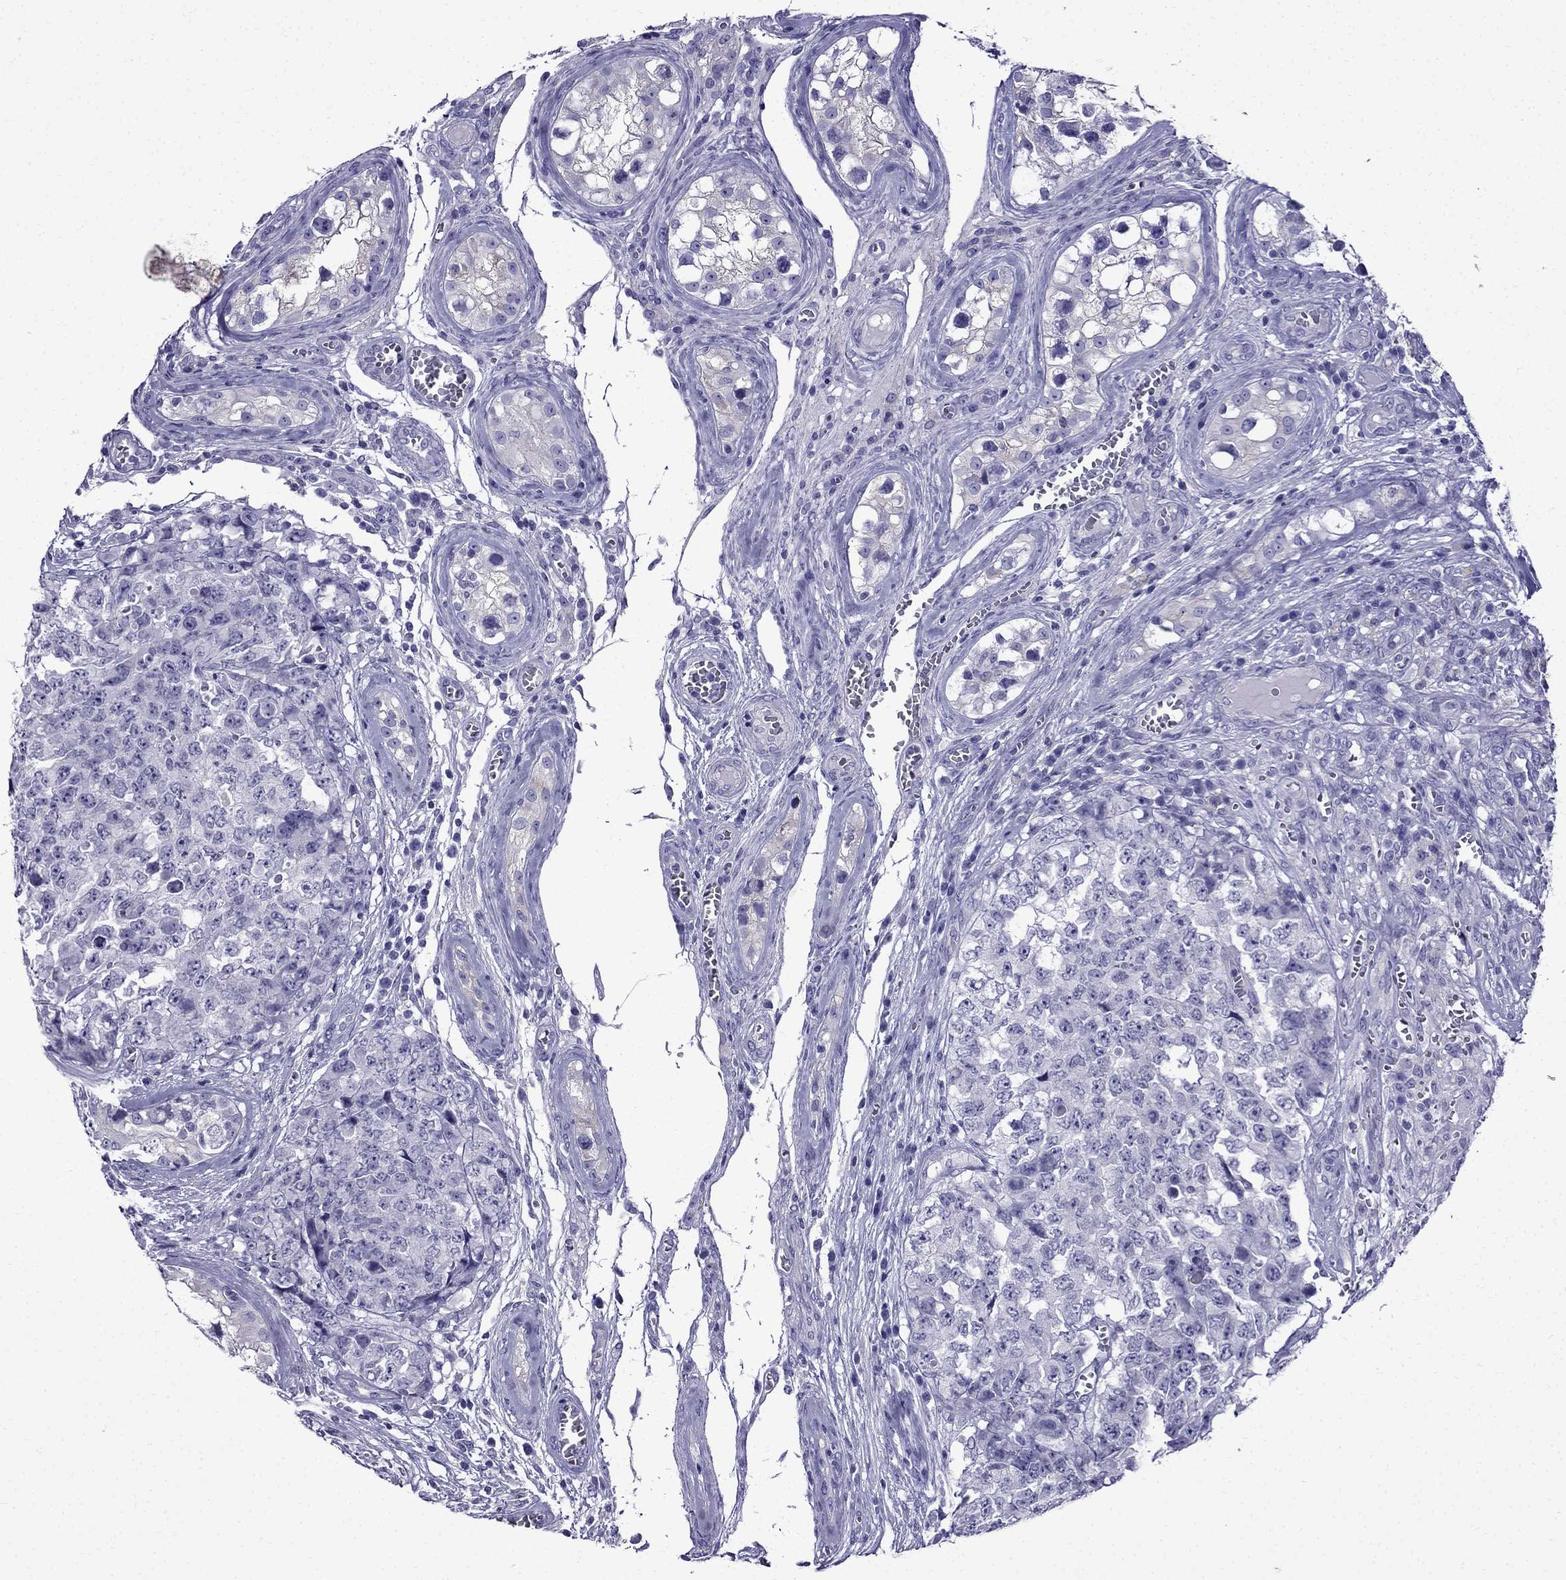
{"staining": {"intensity": "negative", "quantity": "none", "location": "none"}, "tissue": "testis cancer", "cell_type": "Tumor cells", "image_type": "cancer", "snomed": [{"axis": "morphology", "description": "Carcinoma, Embryonal, NOS"}, {"axis": "topography", "description": "Testis"}], "caption": "This is an immunohistochemistry micrograph of testis cancer. There is no positivity in tumor cells.", "gene": "ERC2", "patient": {"sex": "male", "age": 23}}